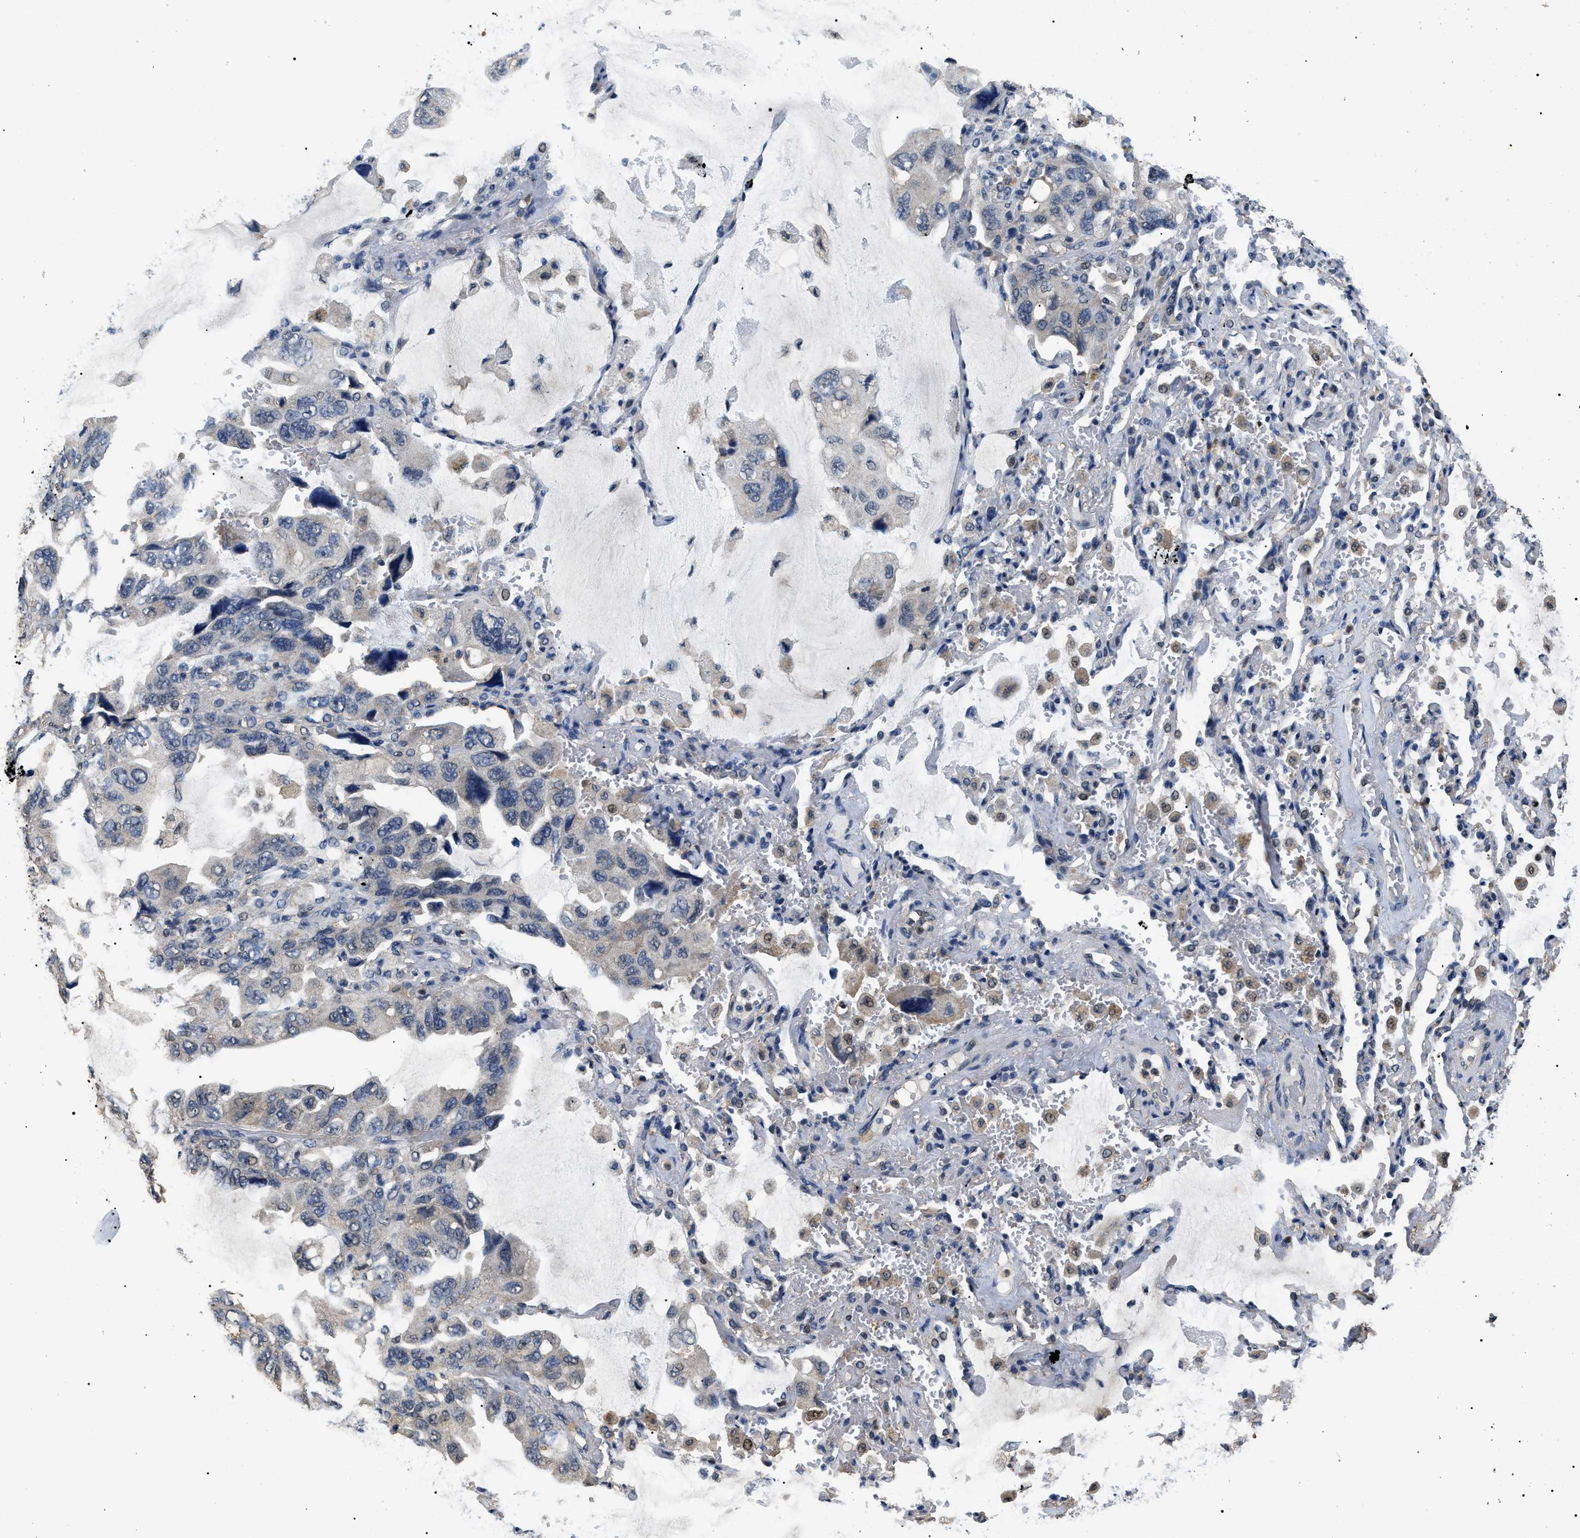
{"staining": {"intensity": "negative", "quantity": "none", "location": "none"}, "tissue": "lung cancer", "cell_type": "Tumor cells", "image_type": "cancer", "snomed": [{"axis": "morphology", "description": "Squamous cell carcinoma, NOS"}, {"axis": "topography", "description": "Lung"}], "caption": "Tumor cells show no significant staining in lung cancer. (DAB (3,3'-diaminobenzidine) immunohistochemistry (IHC) visualized using brightfield microscopy, high magnification).", "gene": "PSMD8", "patient": {"sex": "female", "age": 73}}